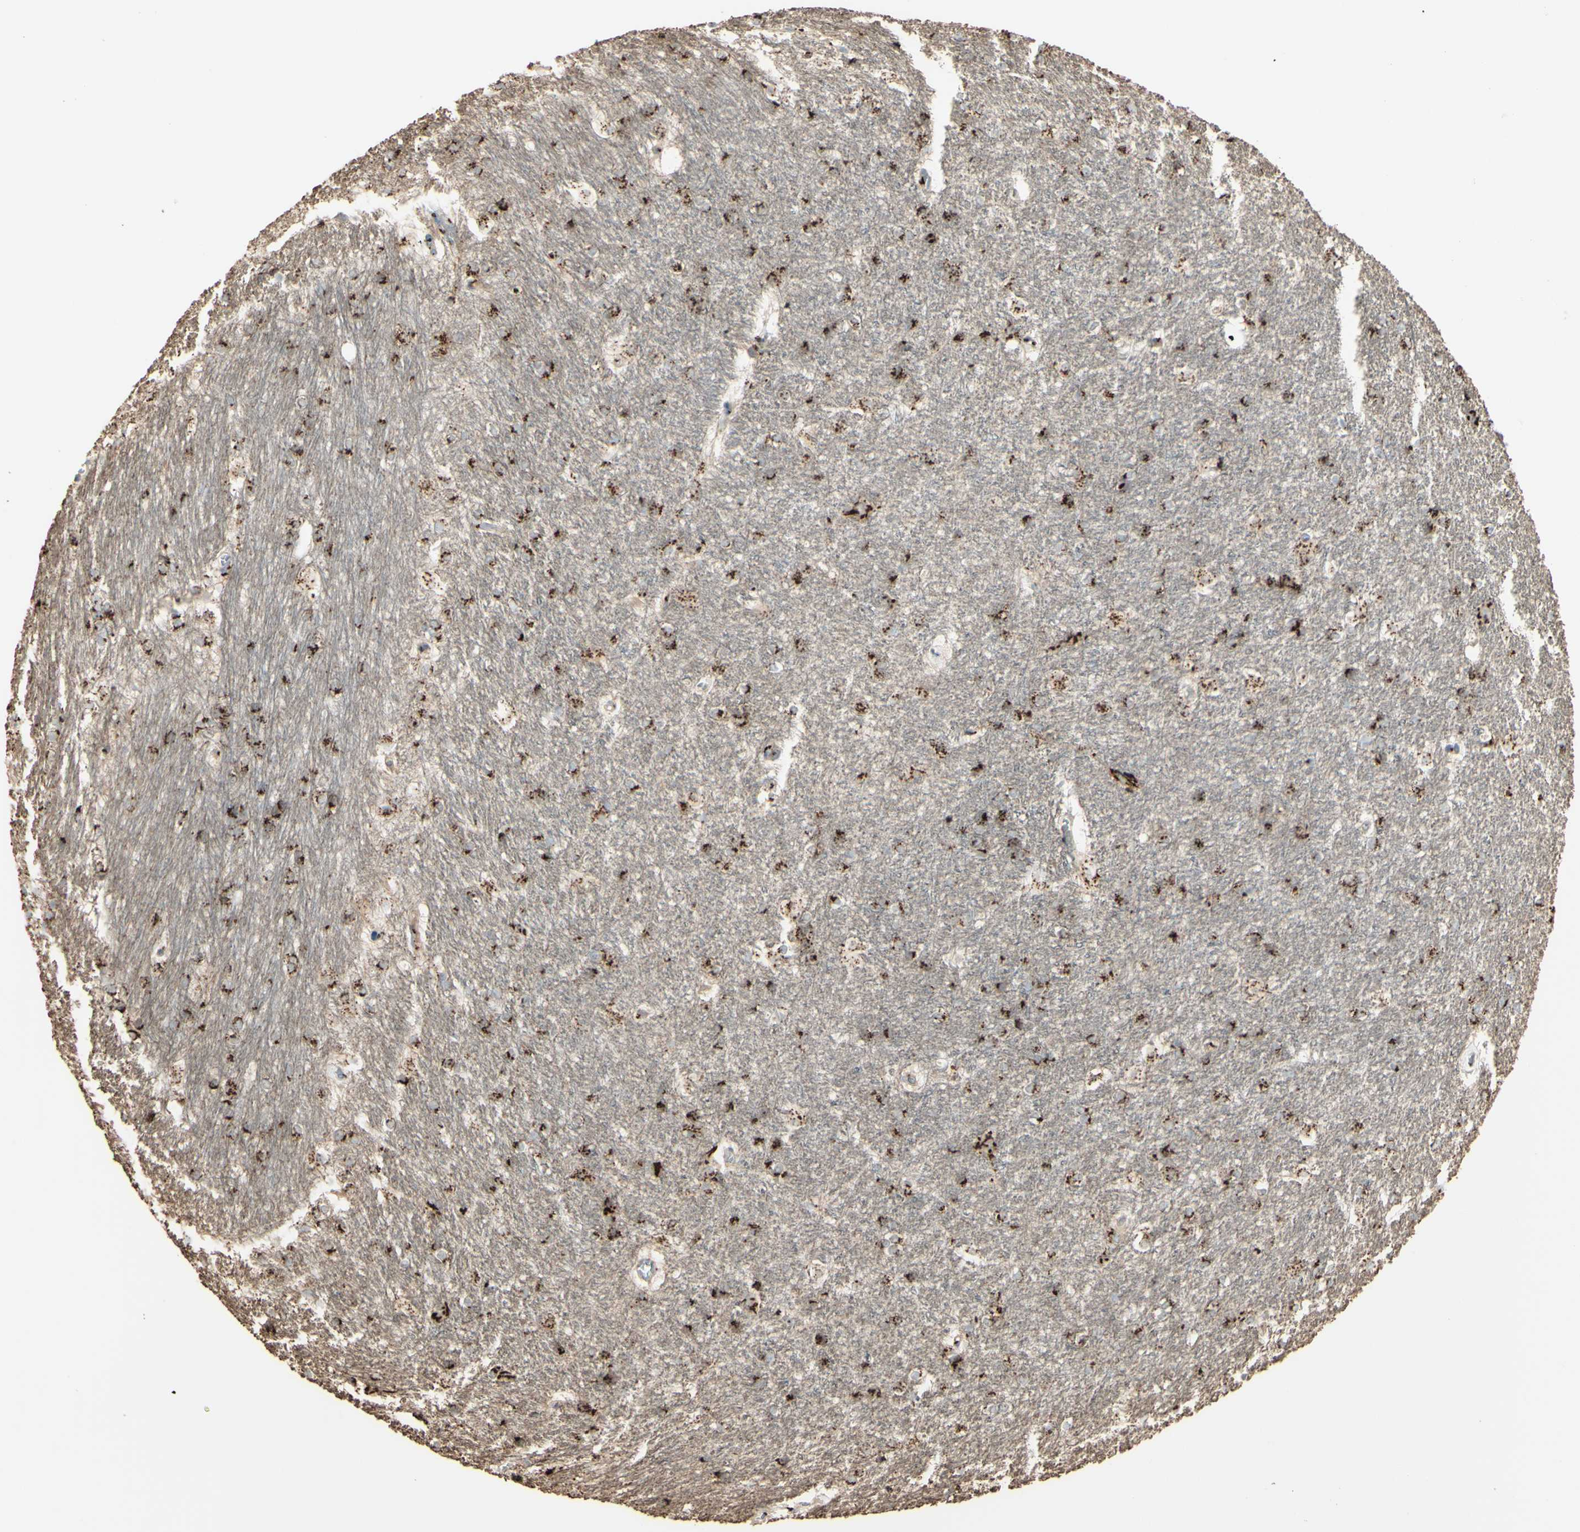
{"staining": {"intensity": "moderate", "quantity": ">75%", "location": "cytoplasmic/membranous"}, "tissue": "hippocampus", "cell_type": "Glial cells", "image_type": "normal", "snomed": [{"axis": "morphology", "description": "Normal tissue, NOS"}, {"axis": "topography", "description": "Hippocampus"}], "caption": "Moderate cytoplasmic/membranous protein staining is present in approximately >75% of glial cells in hippocampus.", "gene": "BPNT2", "patient": {"sex": "female", "age": 19}}